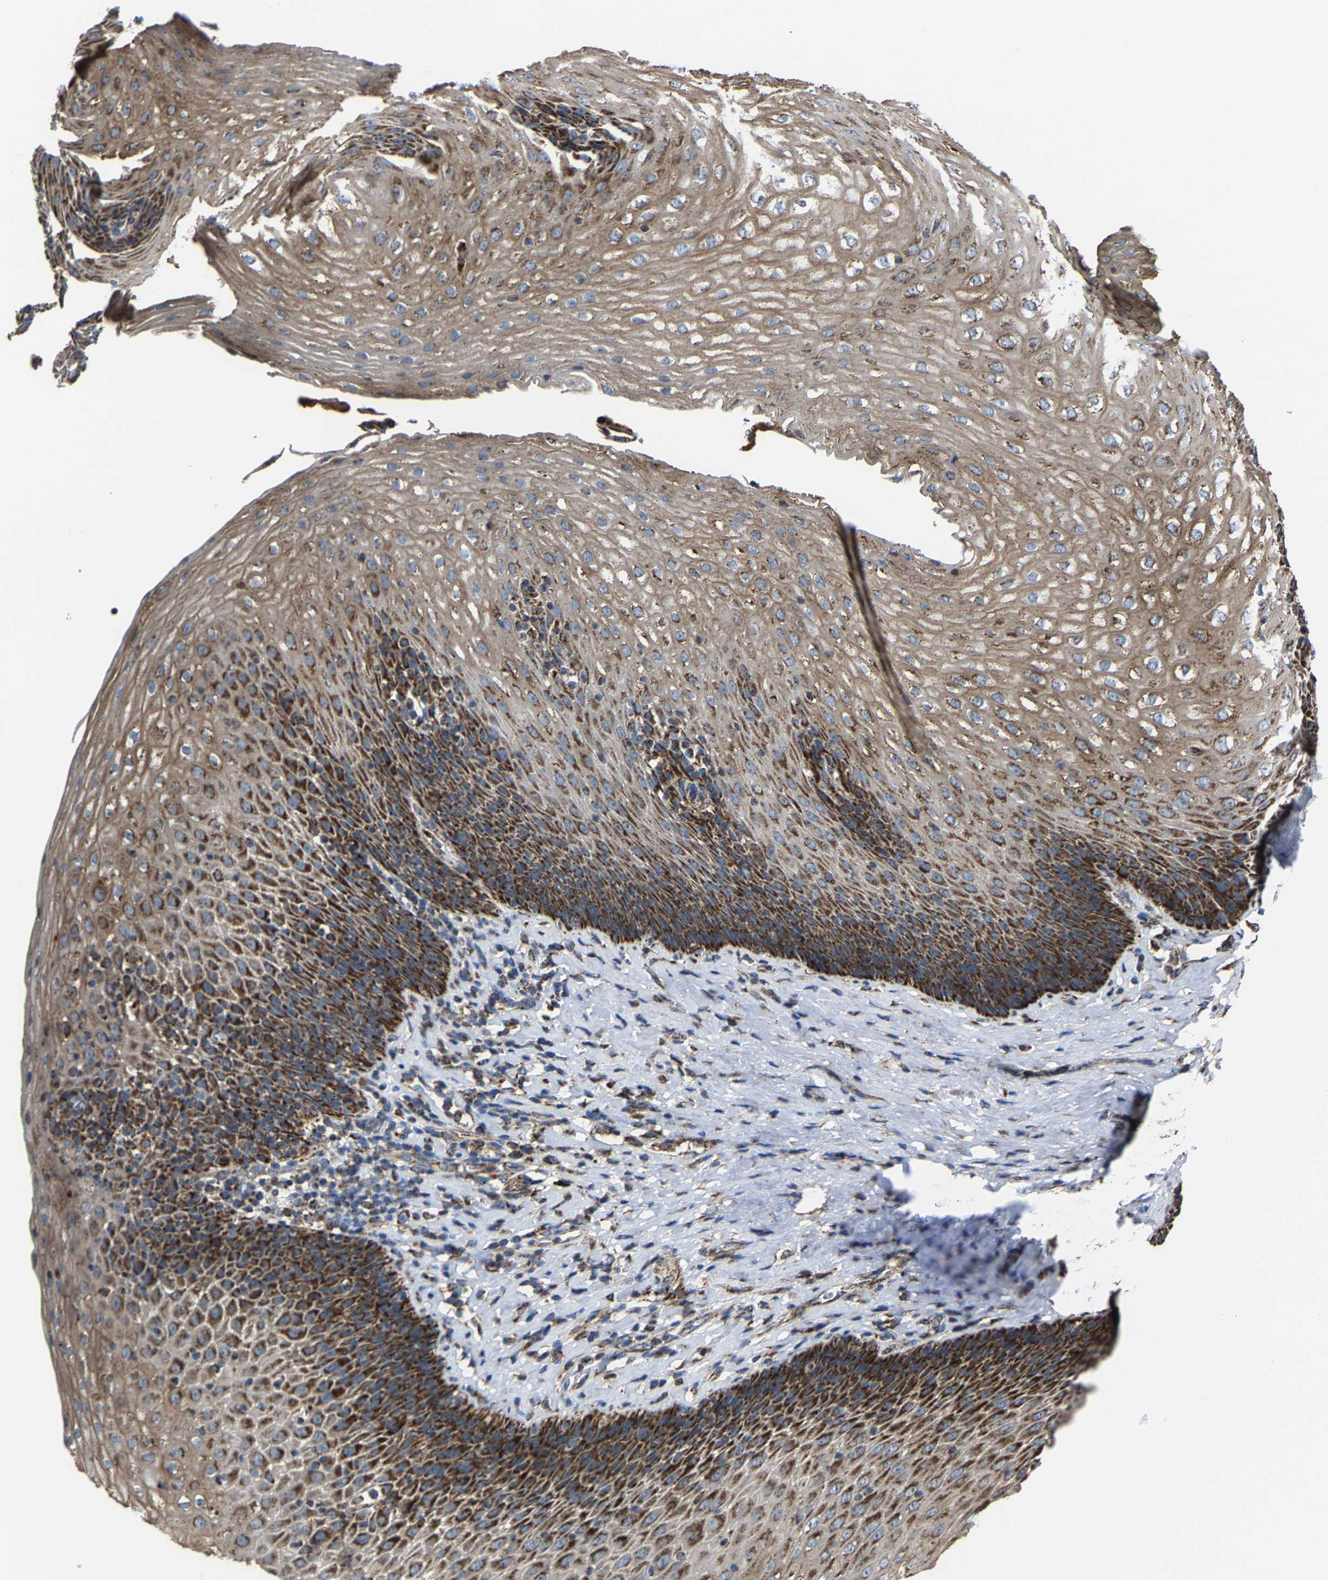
{"staining": {"intensity": "strong", "quantity": ">75%", "location": "cytoplasmic/membranous"}, "tissue": "esophagus", "cell_type": "Squamous epithelial cells", "image_type": "normal", "snomed": [{"axis": "morphology", "description": "Normal tissue, NOS"}, {"axis": "topography", "description": "Esophagus"}], "caption": "Squamous epithelial cells exhibit high levels of strong cytoplasmic/membranous positivity in about >75% of cells in unremarkable human esophagus.", "gene": "NDUFV3", "patient": {"sex": "female", "age": 61}}